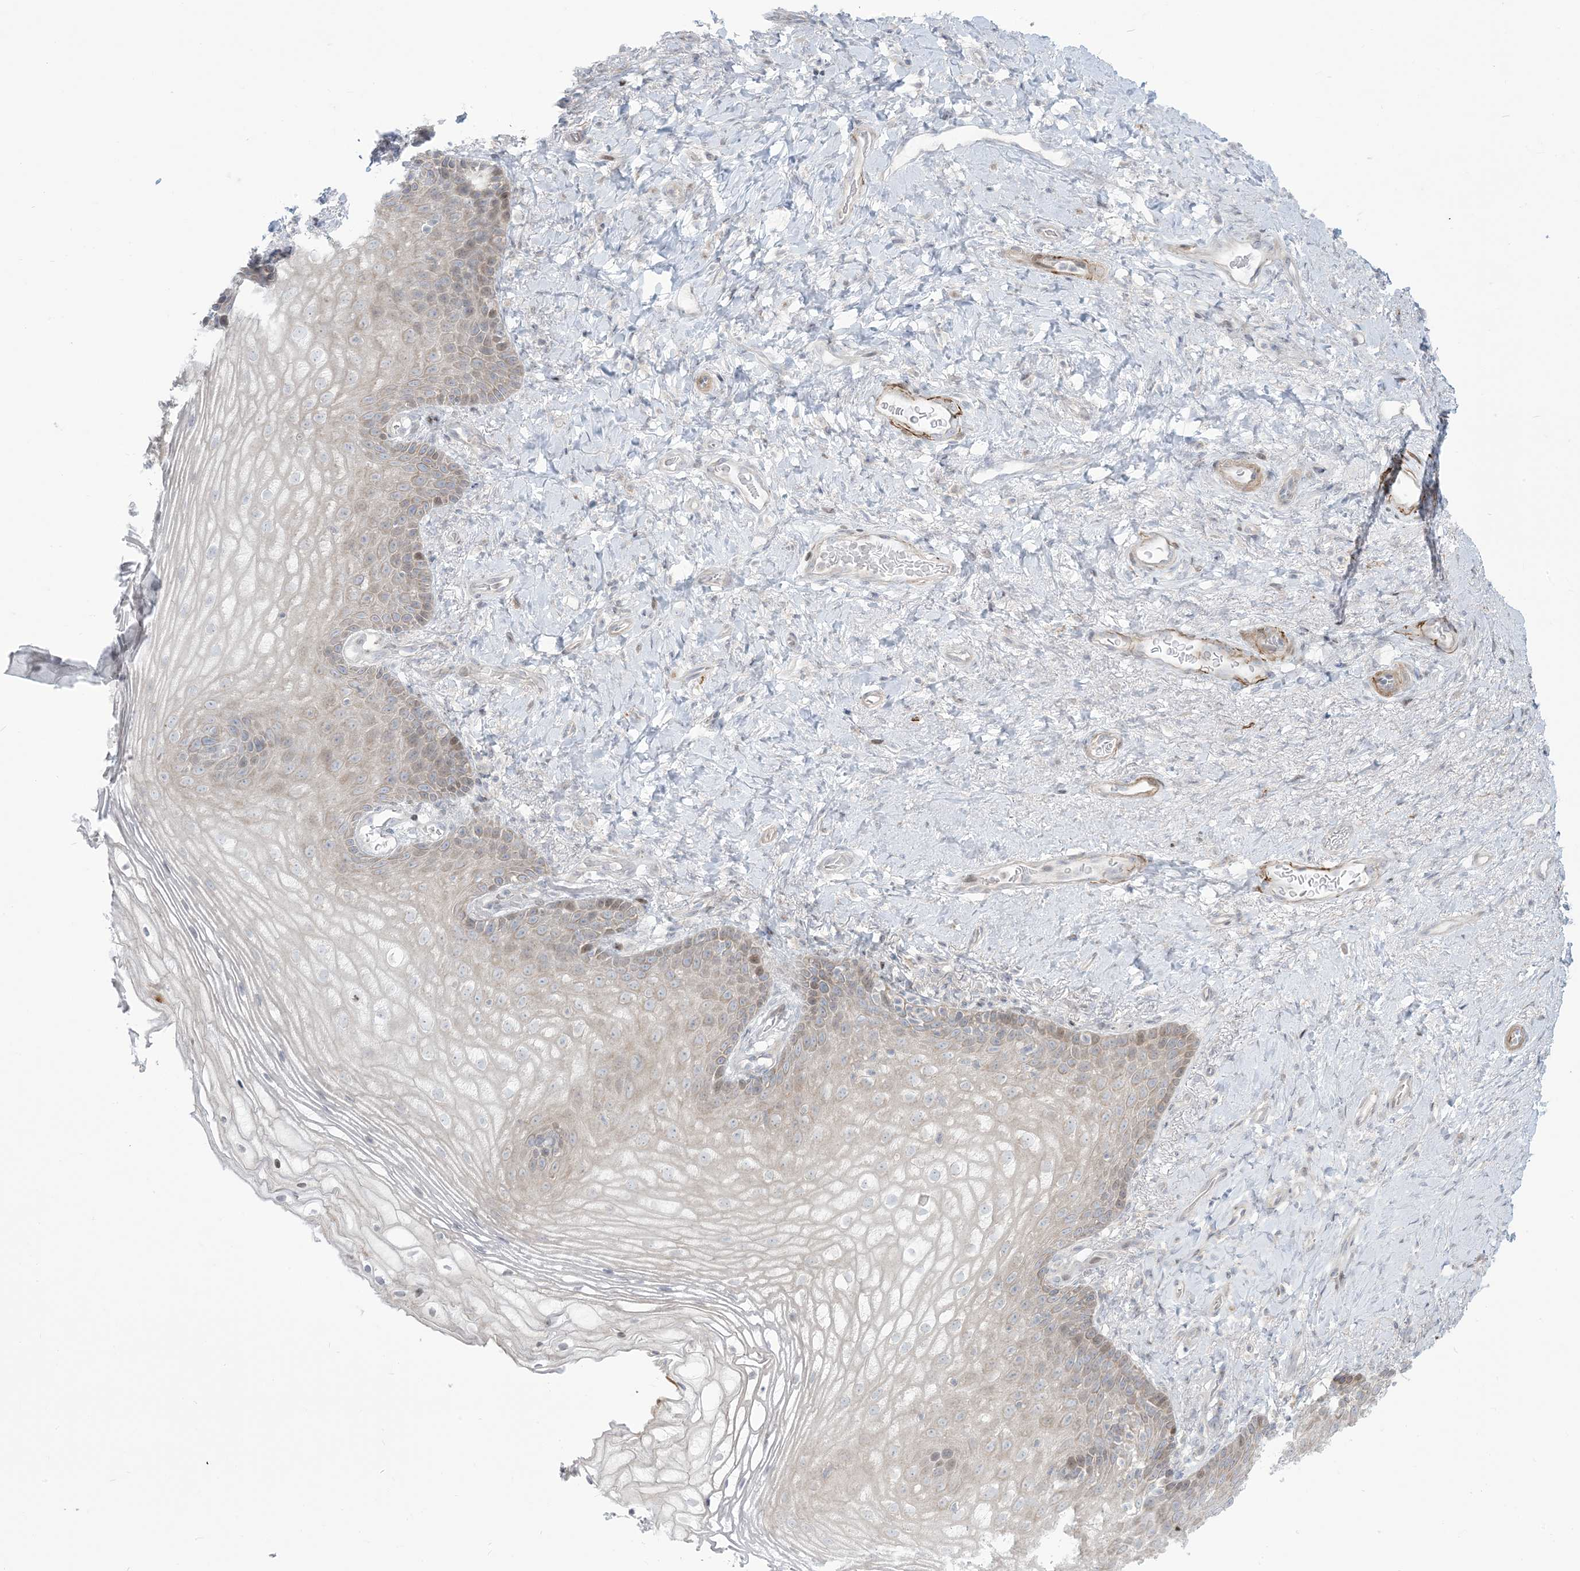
{"staining": {"intensity": "weak", "quantity": "<25%", "location": "cytoplasmic/membranous"}, "tissue": "vagina", "cell_type": "Squamous epithelial cells", "image_type": "normal", "snomed": [{"axis": "morphology", "description": "Normal tissue, NOS"}, {"axis": "topography", "description": "Vagina"}], "caption": "A high-resolution micrograph shows immunohistochemistry staining of benign vagina, which reveals no significant staining in squamous epithelial cells. (Stains: DAB (3,3'-diaminobenzidine) immunohistochemistry with hematoxylin counter stain, Microscopy: brightfield microscopy at high magnification).", "gene": "AFTPH", "patient": {"sex": "female", "age": 60}}